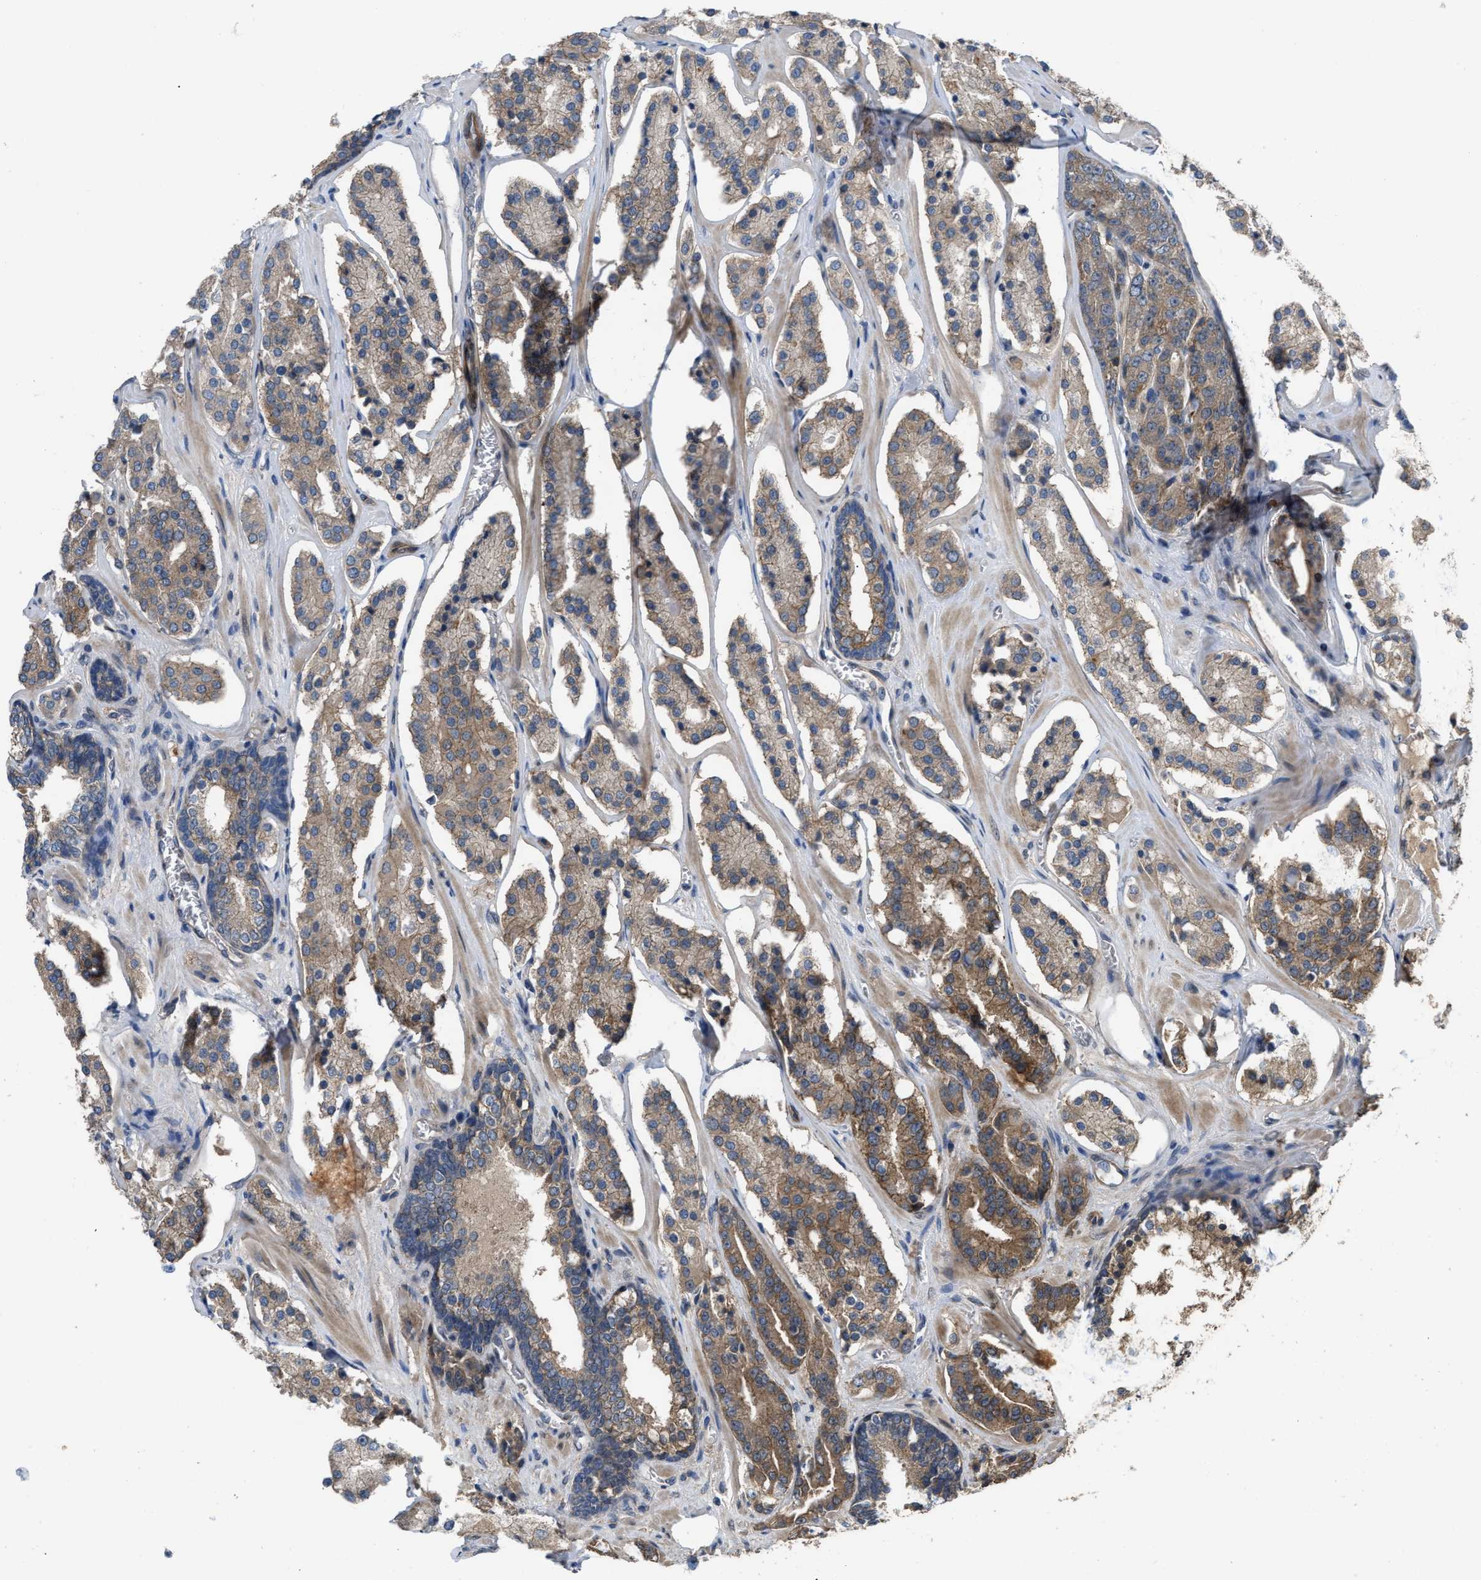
{"staining": {"intensity": "moderate", "quantity": ">75%", "location": "cytoplasmic/membranous"}, "tissue": "prostate cancer", "cell_type": "Tumor cells", "image_type": "cancer", "snomed": [{"axis": "morphology", "description": "Adenocarcinoma, High grade"}, {"axis": "topography", "description": "Prostate"}], "caption": "A brown stain shows moderate cytoplasmic/membranous positivity of a protein in human prostate adenocarcinoma (high-grade) tumor cells. Nuclei are stained in blue.", "gene": "UTRN", "patient": {"sex": "male", "age": 60}}